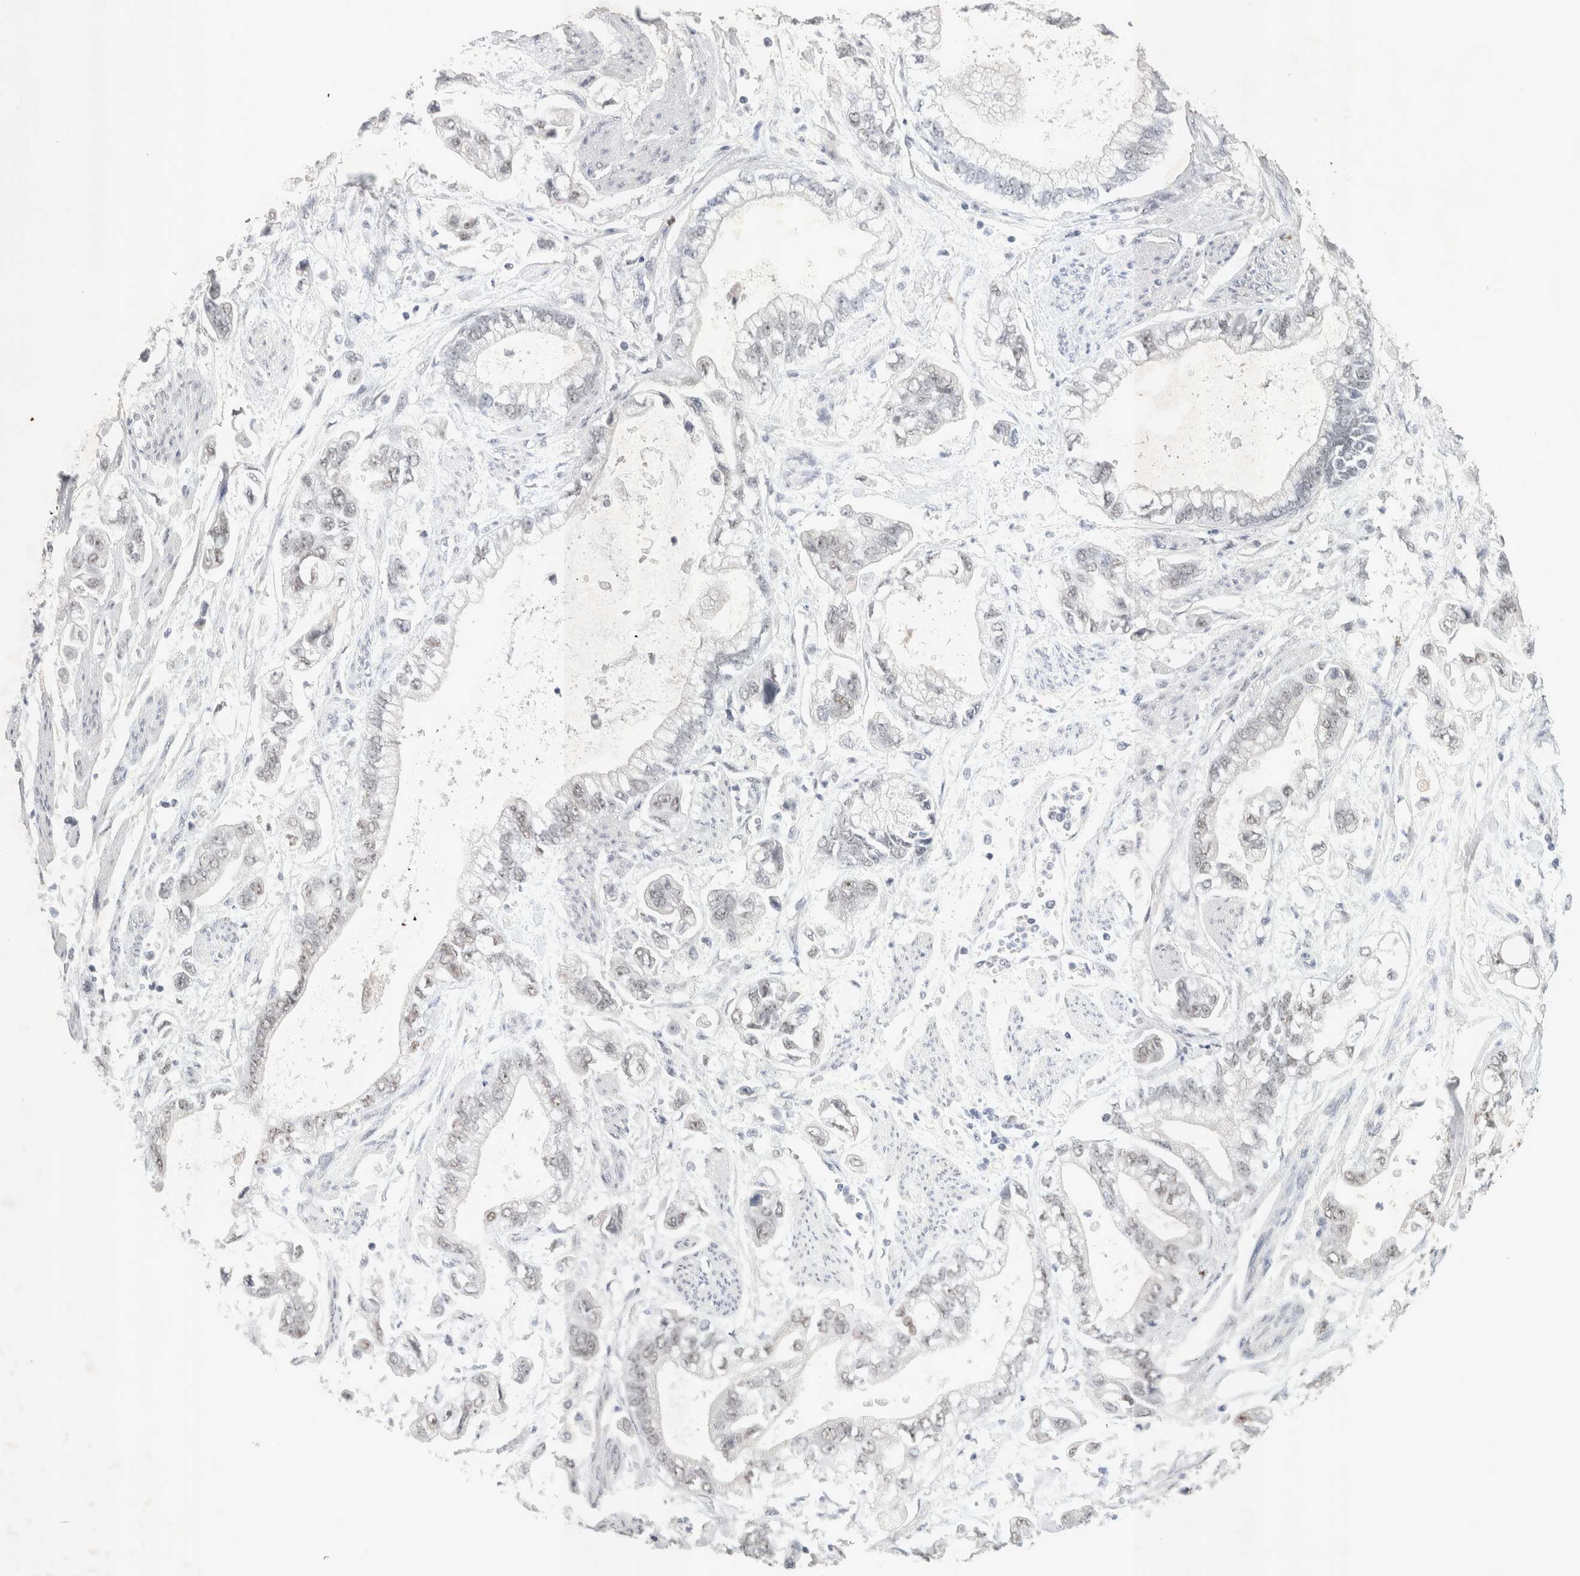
{"staining": {"intensity": "weak", "quantity": "<25%", "location": "nuclear"}, "tissue": "stomach cancer", "cell_type": "Tumor cells", "image_type": "cancer", "snomed": [{"axis": "morphology", "description": "Normal tissue, NOS"}, {"axis": "morphology", "description": "Adenocarcinoma, NOS"}, {"axis": "topography", "description": "Stomach"}], "caption": "An image of stomach adenocarcinoma stained for a protein exhibits no brown staining in tumor cells.", "gene": "RECQL4", "patient": {"sex": "male", "age": 62}}